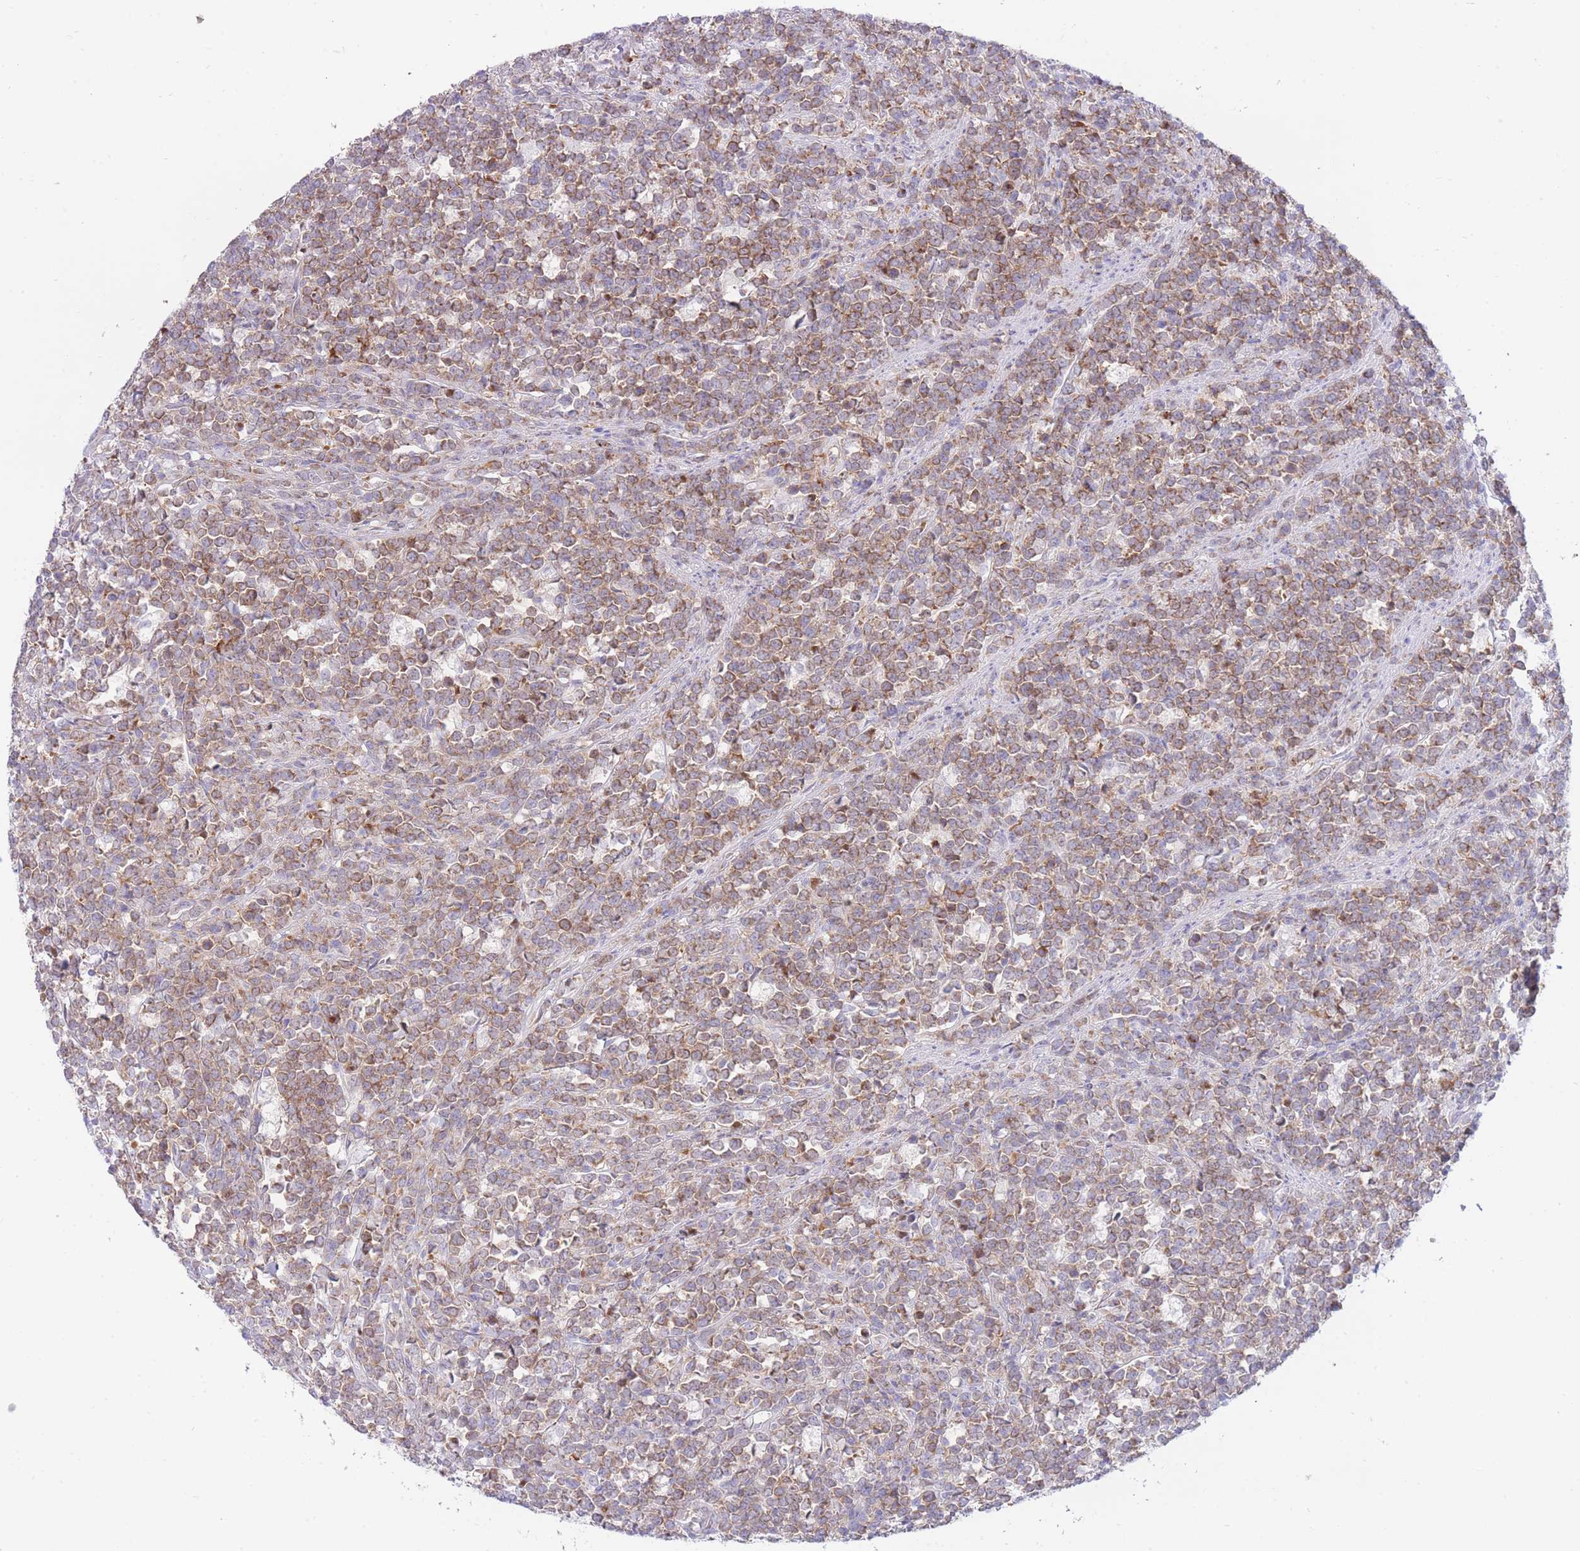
{"staining": {"intensity": "moderate", "quantity": ">75%", "location": "cytoplasmic/membranous"}, "tissue": "lymphoma", "cell_type": "Tumor cells", "image_type": "cancer", "snomed": [{"axis": "morphology", "description": "Malignant lymphoma, non-Hodgkin's type, High grade"}, {"axis": "topography", "description": "Small intestine"}, {"axis": "topography", "description": "Colon"}], "caption": "Malignant lymphoma, non-Hodgkin's type (high-grade) tissue reveals moderate cytoplasmic/membranous staining in approximately >75% of tumor cells, visualized by immunohistochemistry.", "gene": "NAMPT", "patient": {"sex": "male", "age": 8}}